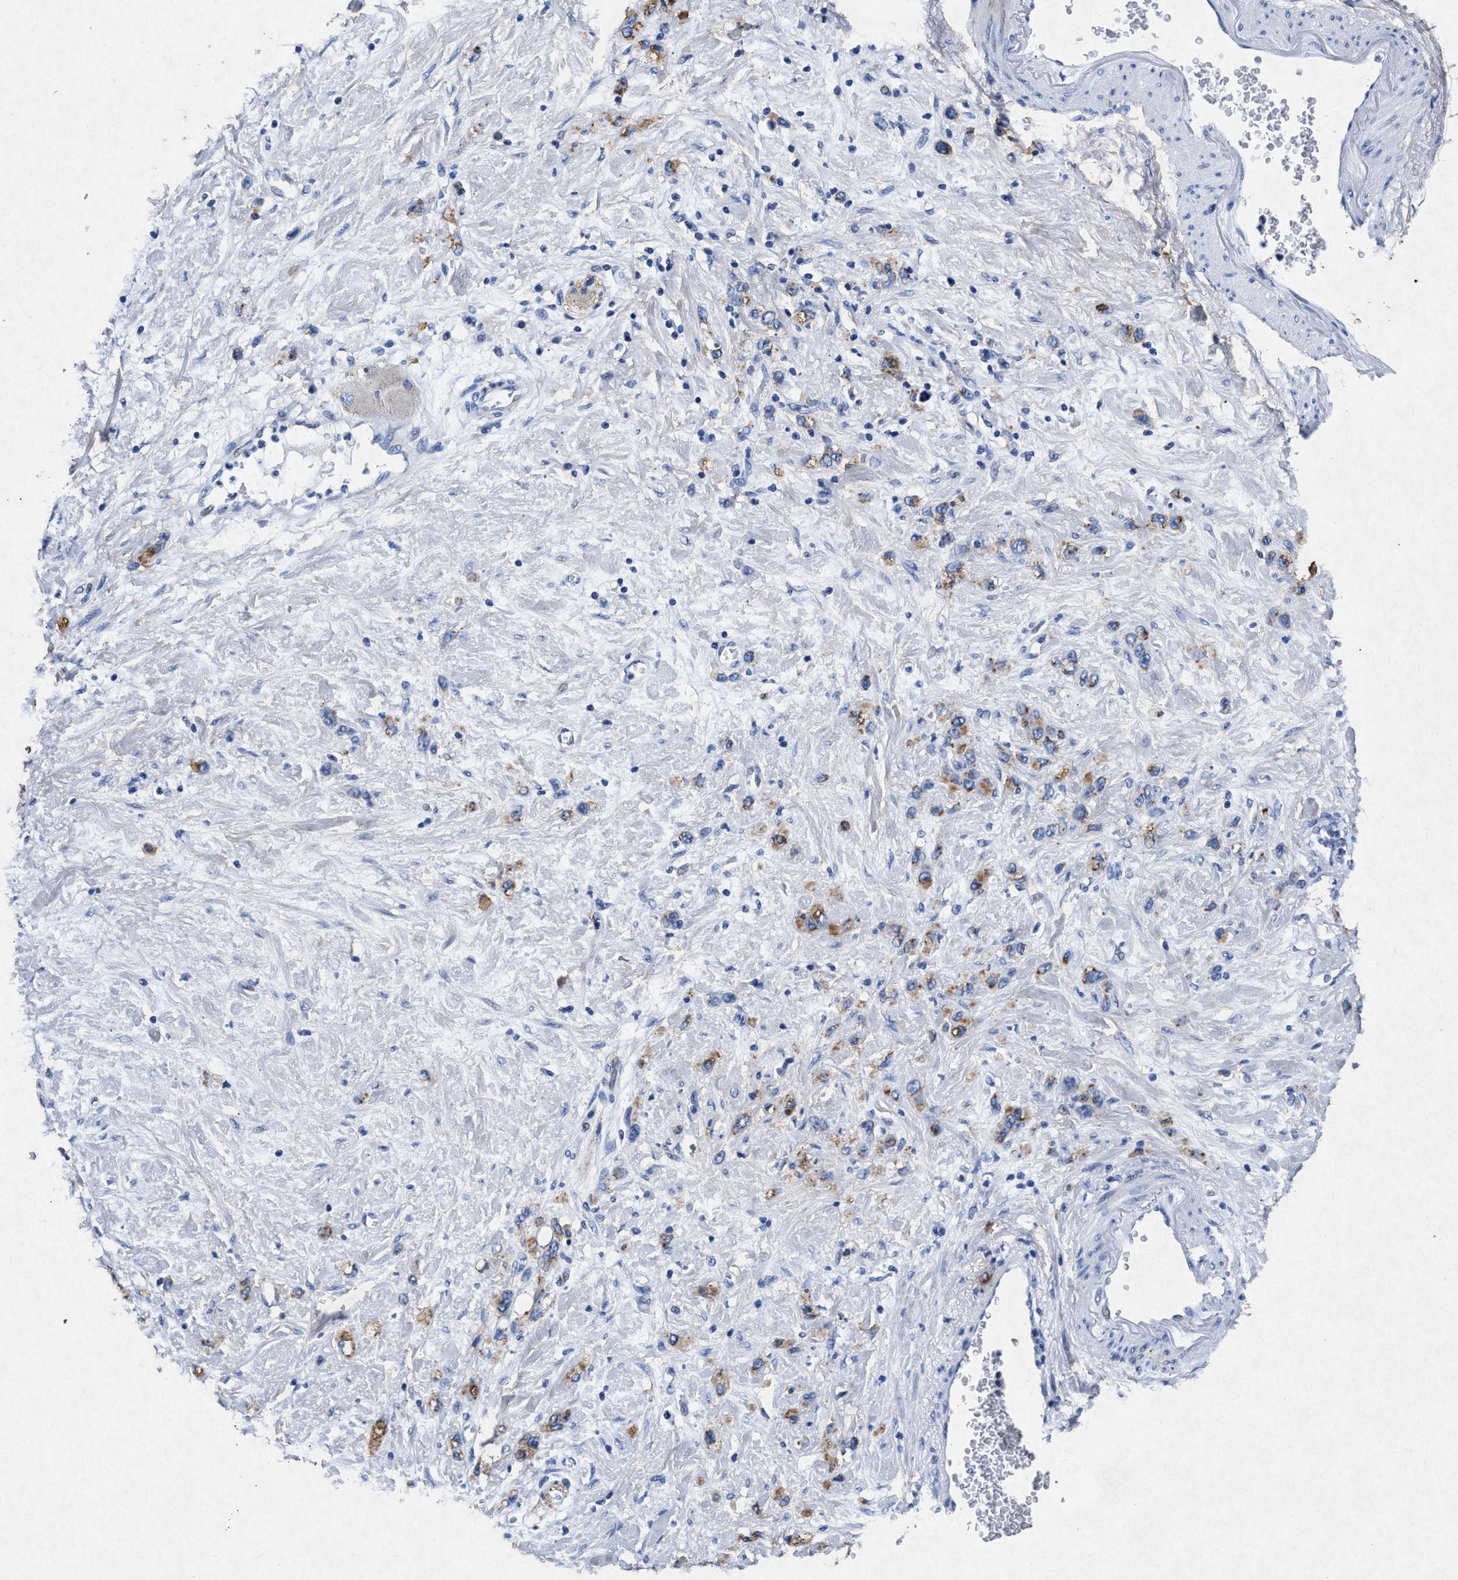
{"staining": {"intensity": "moderate", "quantity": ">75%", "location": "cytoplasmic/membranous"}, "tissue": "stomach cancer", "cell_type": "Tumor cells", "image_type": "cancer", "snomed": [{"axis": "morphology", "description": "Adenocarcinoma, NOS"}, {"axis": "morphology", "description": "Adenocarcinoma, High grade"}, {"axis": "topography", "description": "Stomach, upper"}, {"axis": "topography", "description": "Stomach, lower"}], "caption": "Immunohistochemistry (DAB) staining of stomach adenocarcinoma displays moderate cytoplasmic/membranous protein positivity in approximately >75% of tumor cells. (DAB (3,3'-diaminobenzidine) IHC with brightfield microscopy, high magnification).", "gene": "MAP6", "patient": {"sex": "female", "age": 65}}